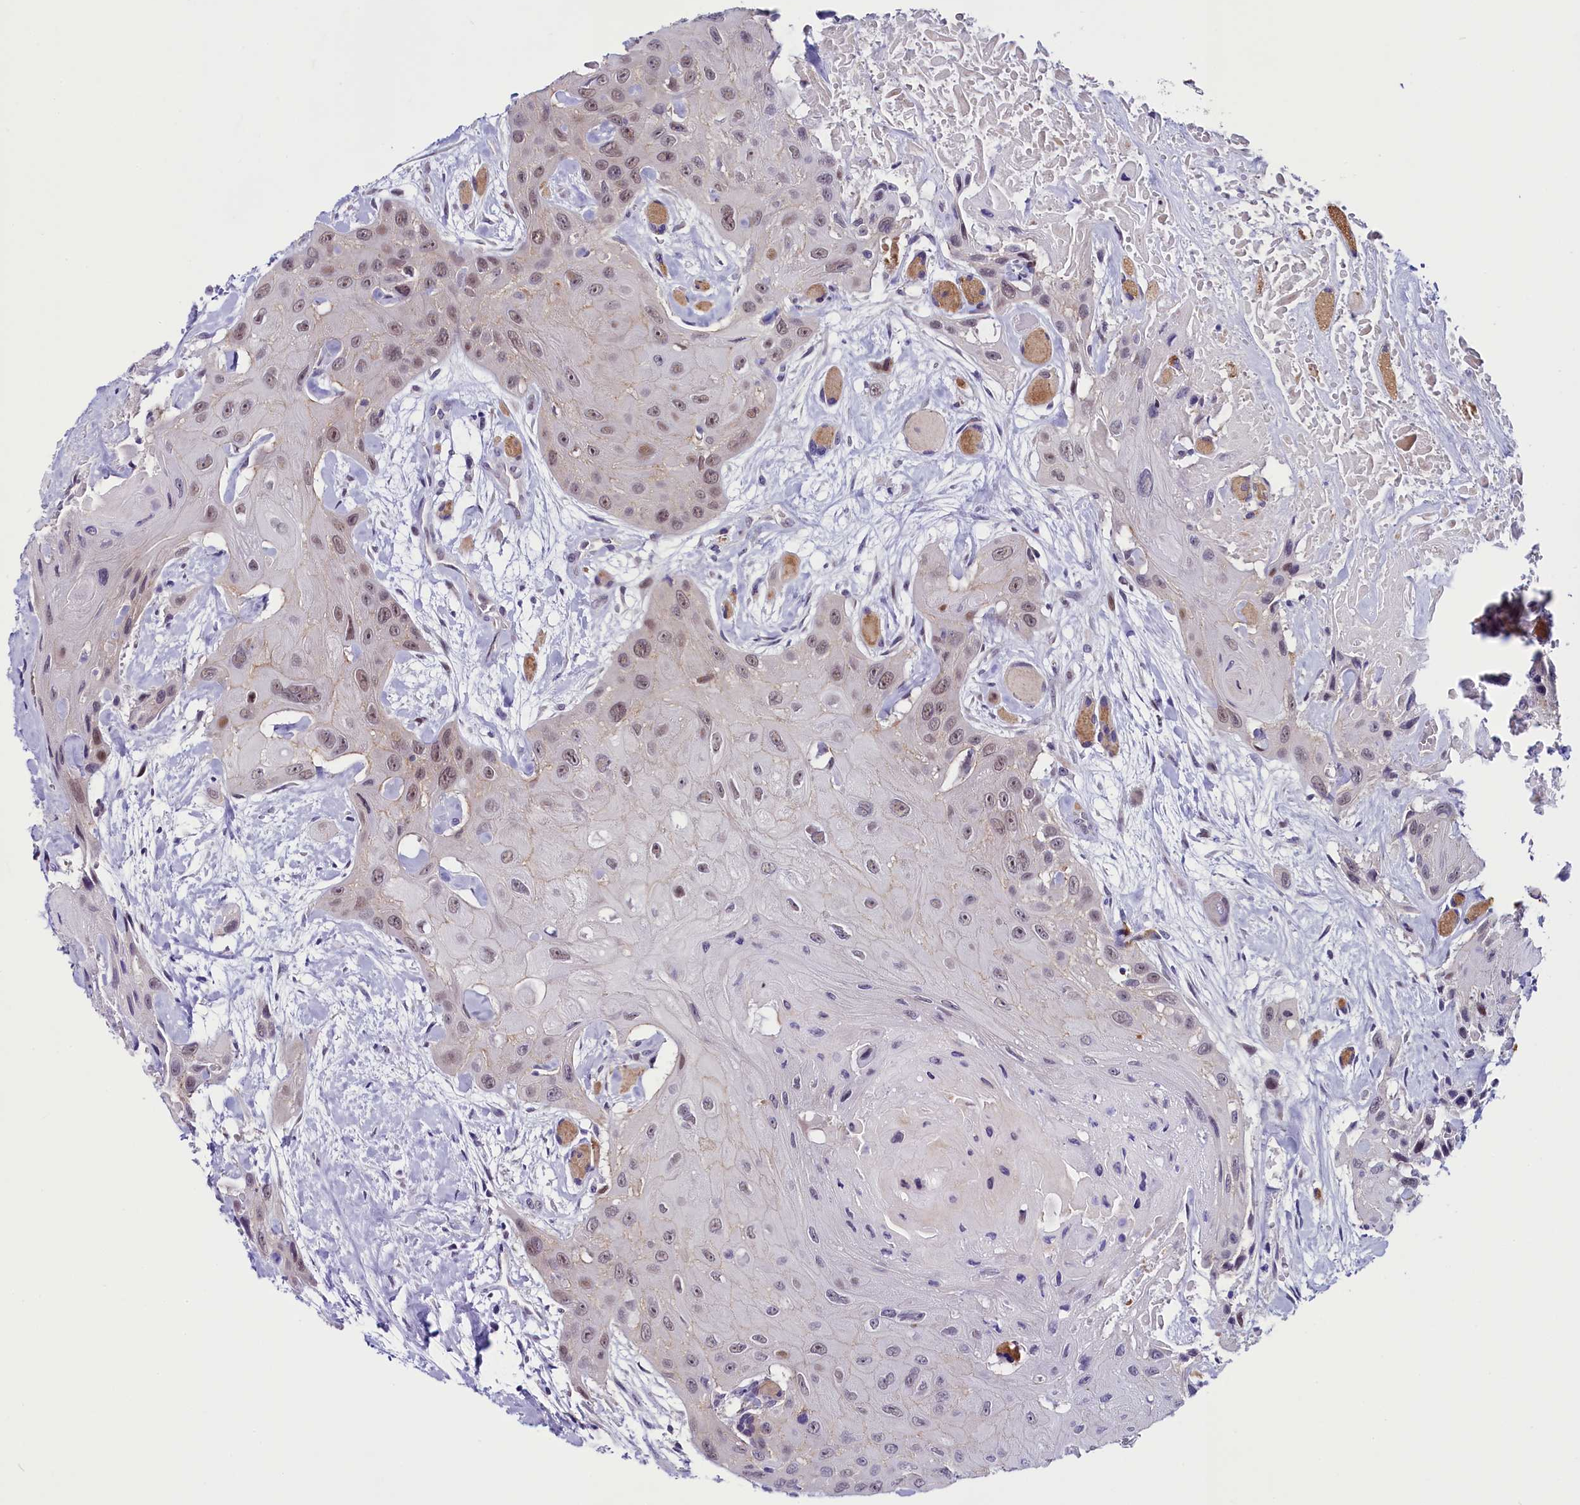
{"staining": {"intensity": "weak", "quantity": "<25%", "location": "nuclear"}, "tissue": "head and neck cancer", "cell_type": "Tumor cells", "image_type": "cancer", "snomed": [{"axis": "morphology", "description": "Squamous cell carcinoma, NOS"}, {"axis": "topography", "description": "Head-Neck"}], "caption": "High magnification brightfield microscopy of head and neck cancer stained with DAB (3,3'-diaminobenzidine) (brown) and counterstained with hematoxylin (blue): tumor cells show no significant positivity.", "gene": "CCDC106", "patient": {"sex": "male", "age": 81}}